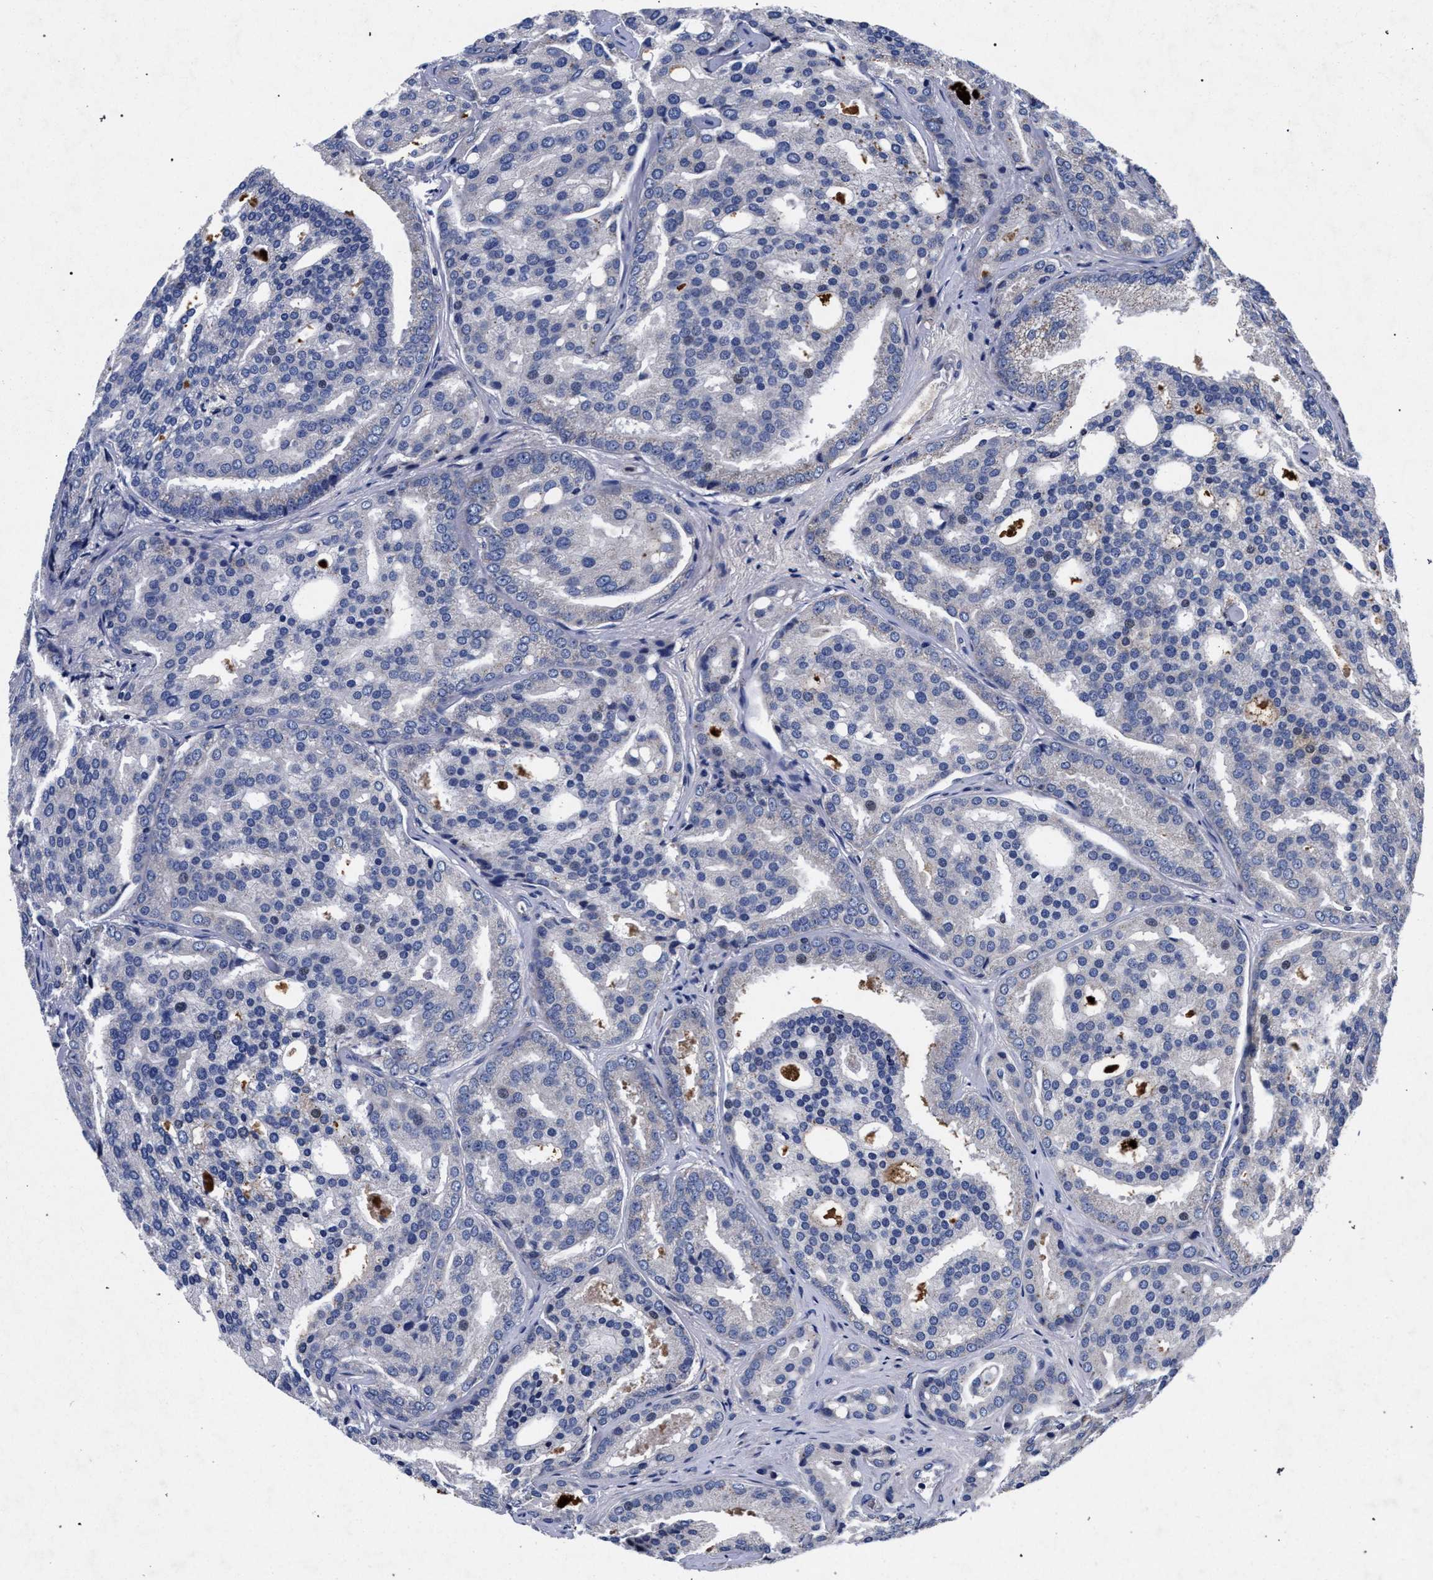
{"staining": {"intensity": "negative", "quantity": "none", "location": "none"}, "tissue": "prostate cancer", "cell_type": "Tumor cells", "image_type": "cancer", "snomed": [{"axis": "morphology", "description": "Adenocarcinoma, High grade"}, {"axis": "topography", "description": "Prostate"}], "caption": "Prostate cancer stained for a protein using IHC shows no staining tumor cells.", "gene": "HSD17B14", "patient": {"sex": "male", "age": 64}}